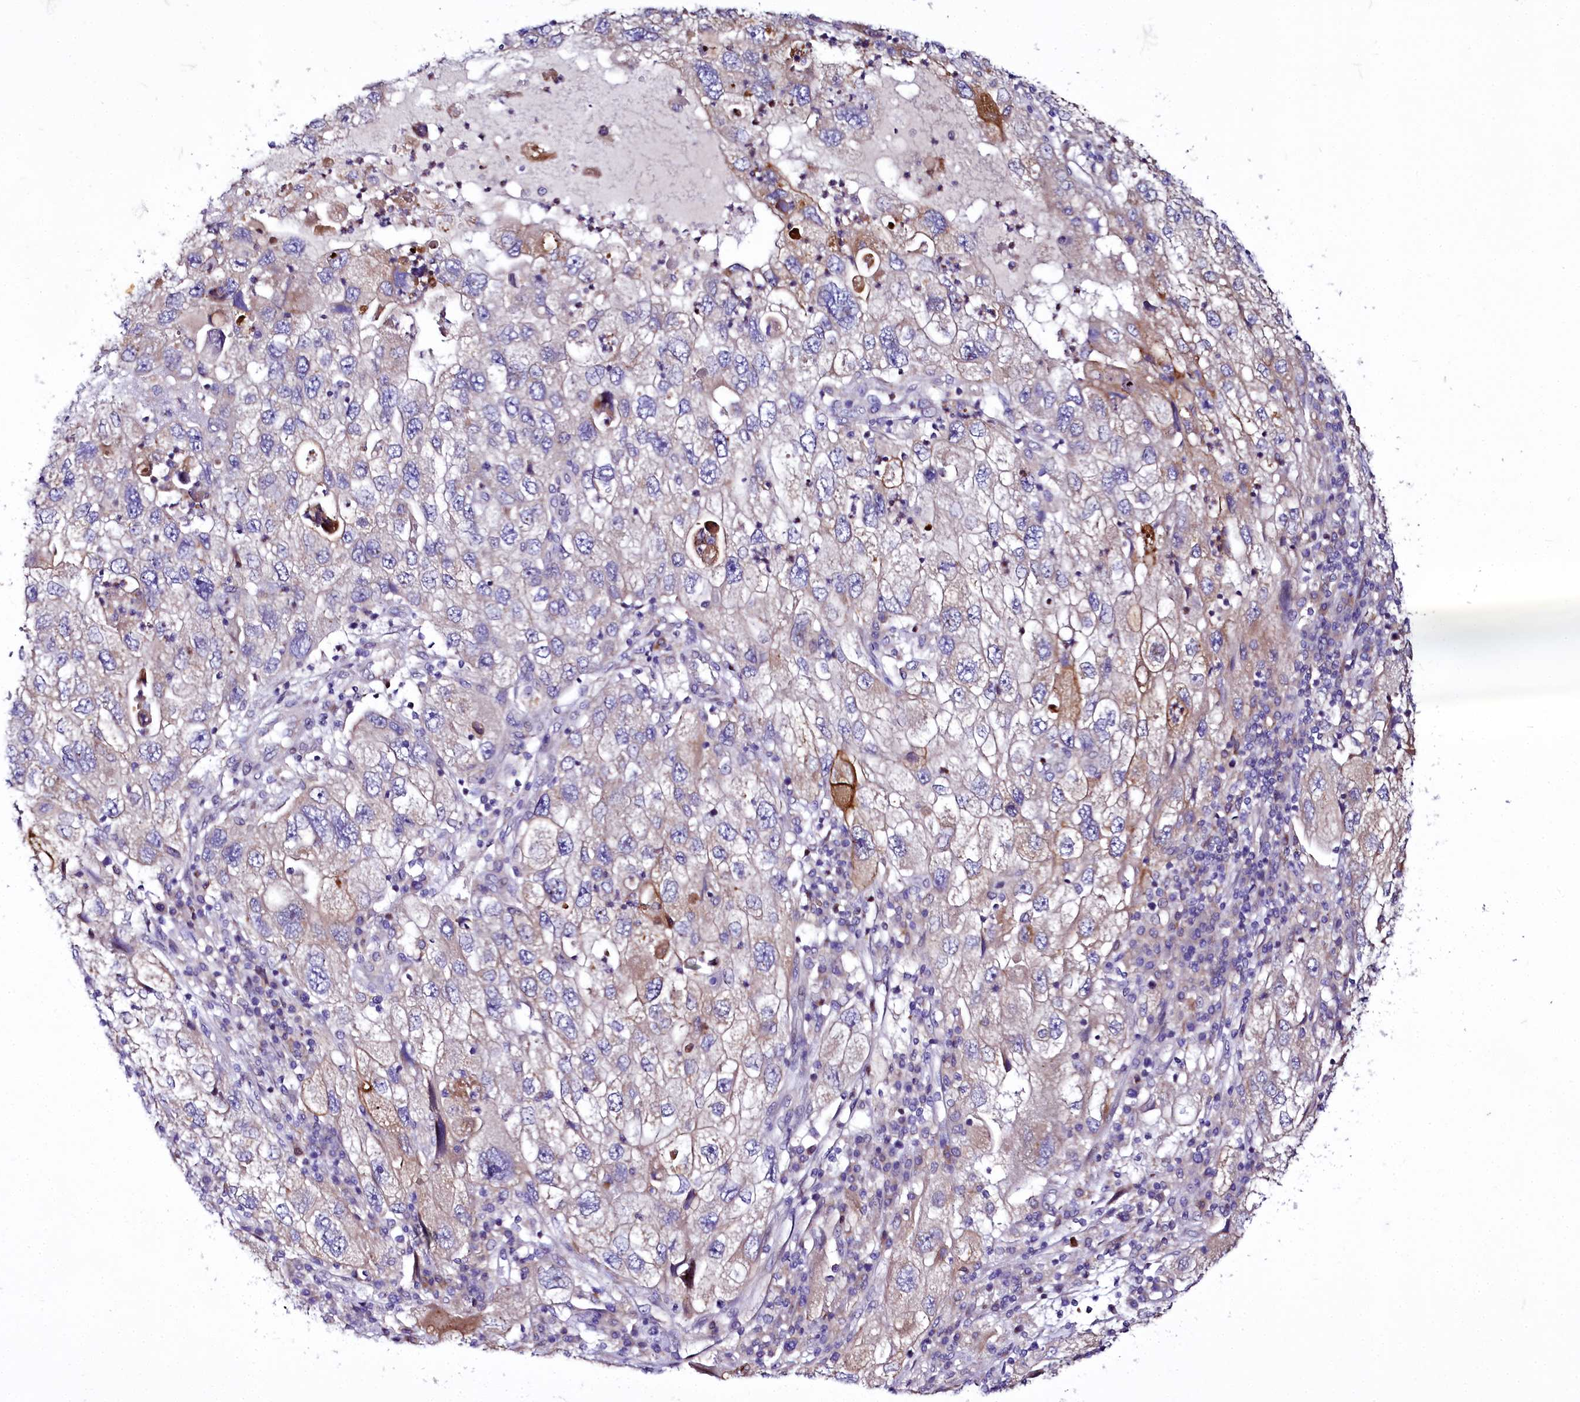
{"staining": {"intensity": "moderate", "quantity": "<25%", "location": "cytoplasmic/membranous"}, "tissue": "endometrial cancer", "cell_type": "Tumor cells", "image_type": "cancer", "snomed": [{"axis": "morphology", "description": "Adenocarcinoma, NOS"}, {"axis": "topography", "description": "Endometrium"}], "caption": "Immunohistochemical staining of human endometrial cancer (adenocarcinoma) shows low levels of moderate cytoplasmic/membranous protein staining in about <25% of tumor cells.", "gene": "ZC3H12C", "patient": {"sex": "female", "age": 49}}